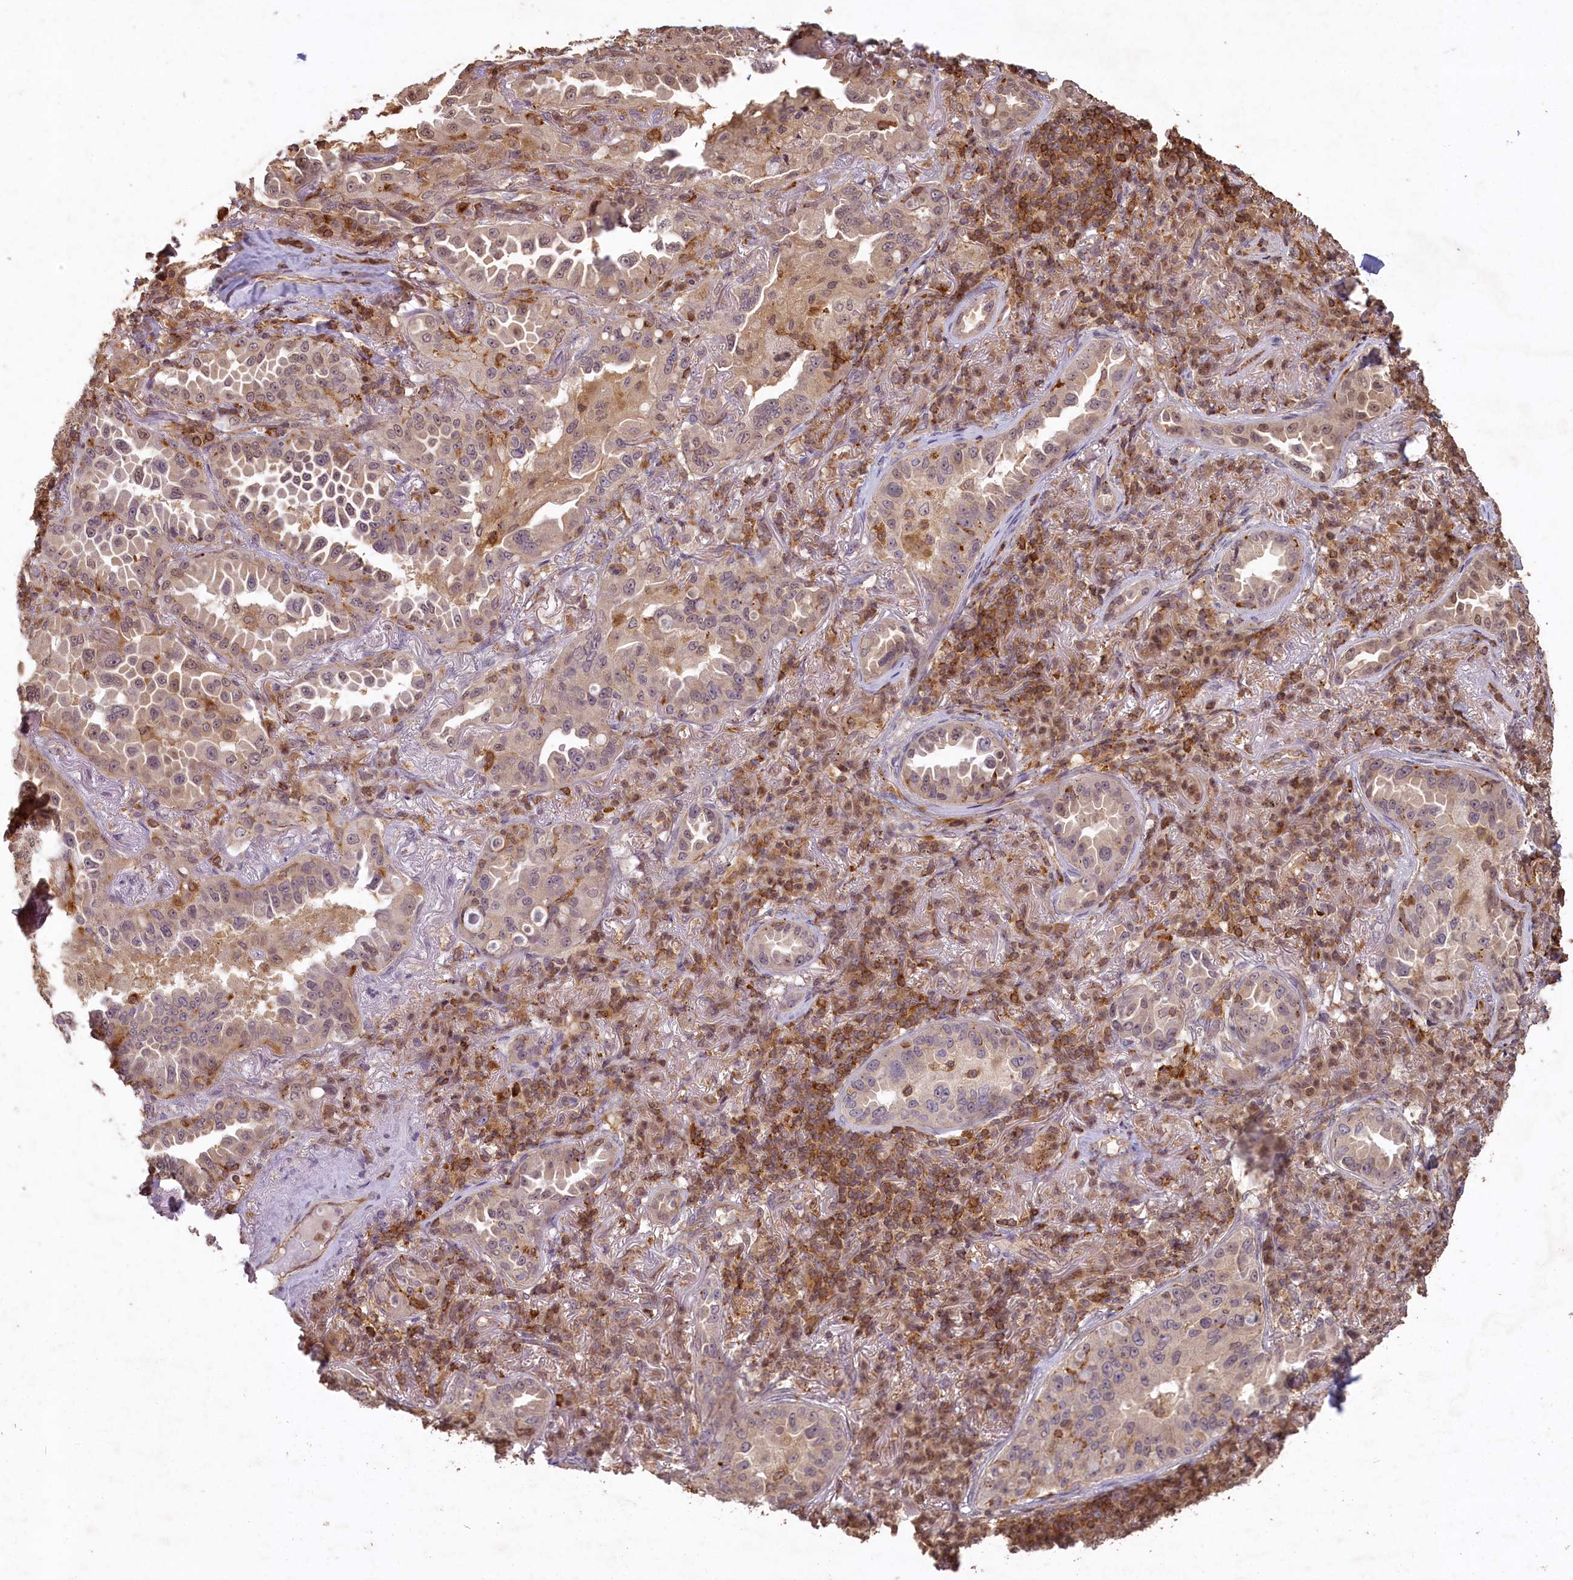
{"staining": {"intensity": "weak", "quantity": "<25%", "location": "cytoplasmic/membranous,nuclear"}, "tissue": "lung cancer", "cell_type": "Tumor cells", "image_type": "cancer", "snomed": [{"axis": "morphology", "description": "Adenocarcinoma, NOS"}, {"axis": "topography", "description": "Lung"}], "caption": "Immunohistochemical staining of lung cancer demonstrates no significant staining in tumor cells.", "gene": "MADD", "patient": {"sex": "female", "age": 69}}